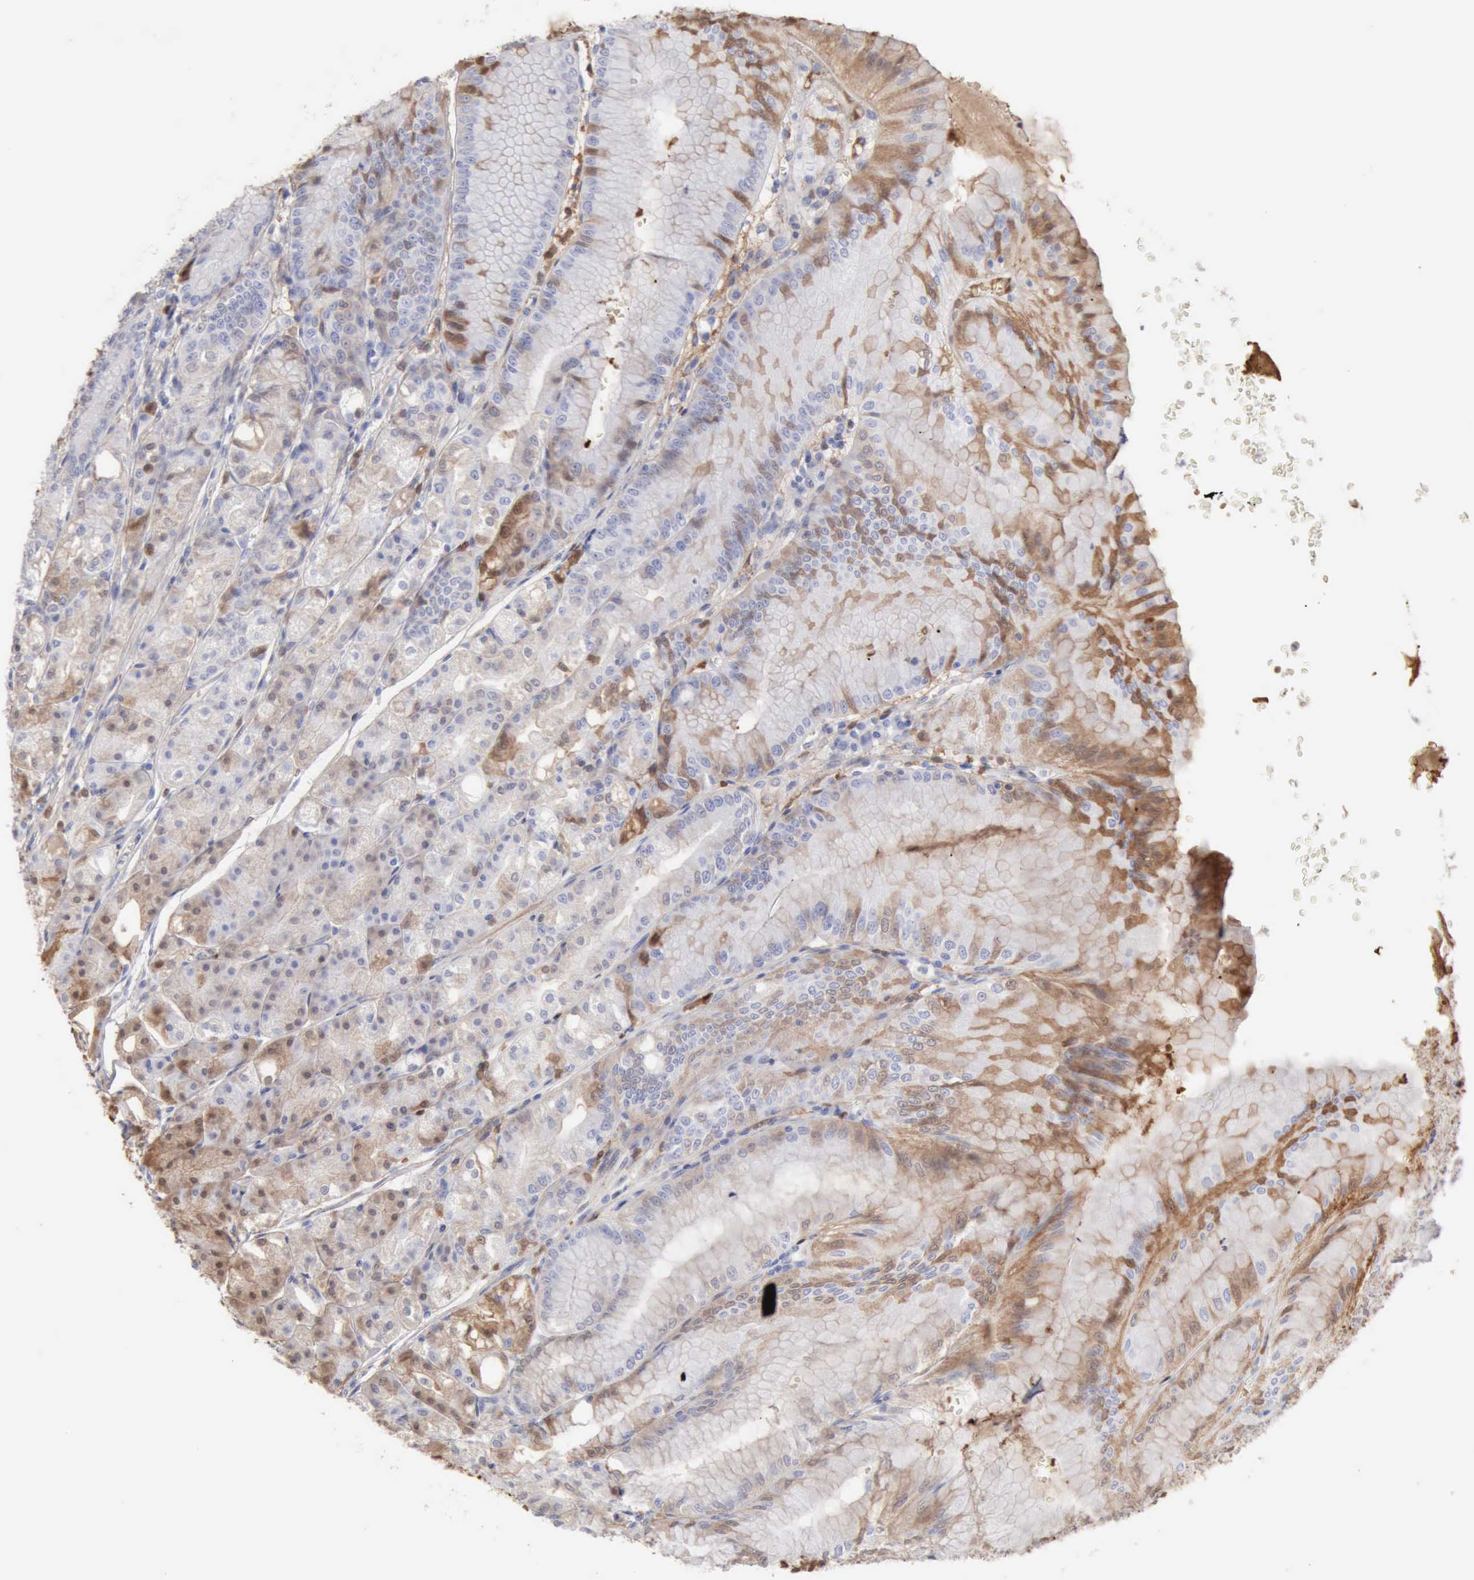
{"staining": {"intensity": "negative", "quantity": "none", "location": "none"}, "tissue": "stomach", "cell_type": "Glandular cells", "image_type": "normal", "snomed": [{"axis": "morphology", "description": "Normal tissue, NOS"}, {"axis": "topography", "description": "Stomach, lower"}], "caption": "Stomach stained for a protein using immunohistochemistry shows no staining glandular cells.", "gene": "SERPINA1", "patient": {"sex": "male", "age": 71}}